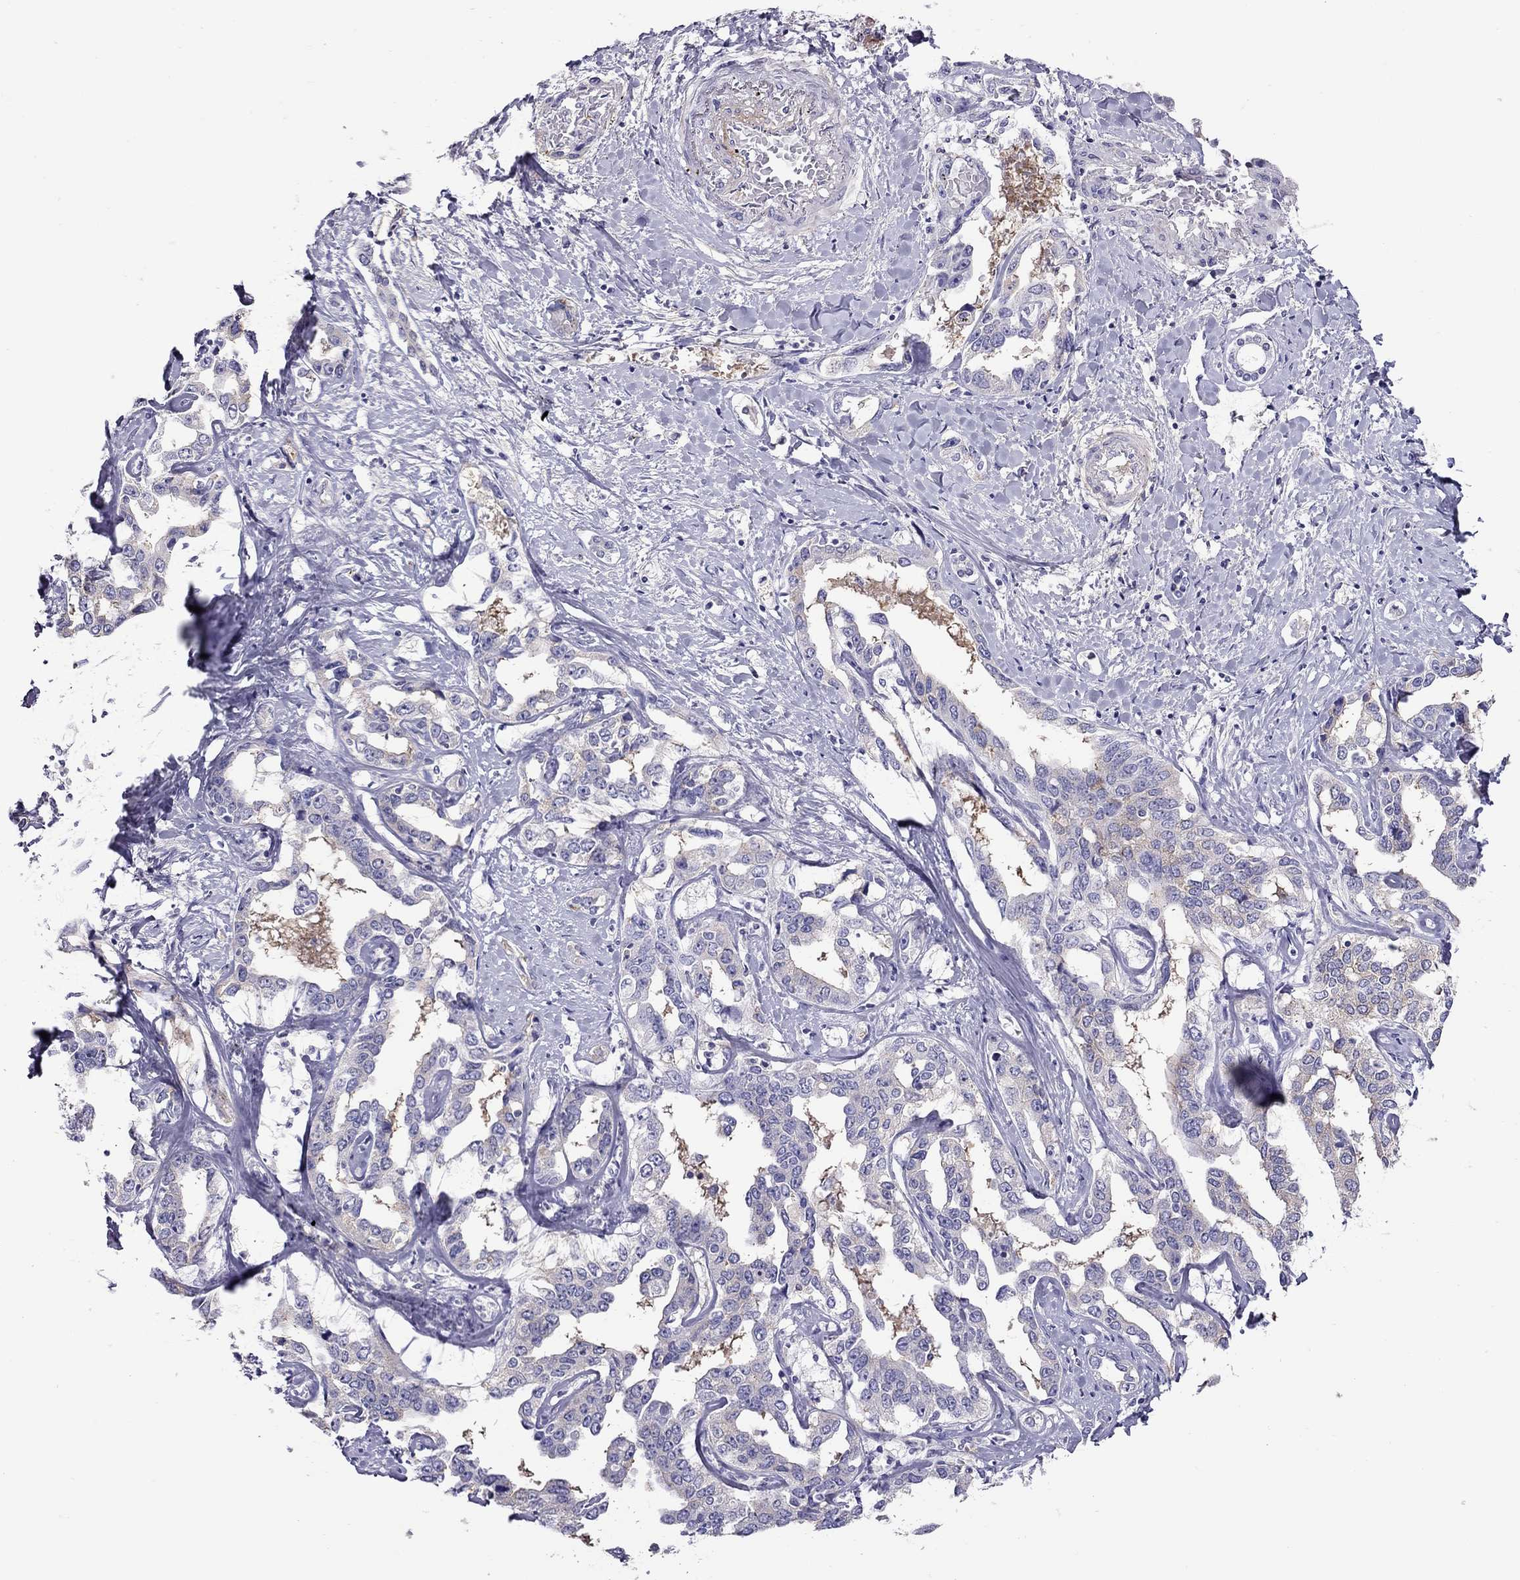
{"staining": {"intensity": "weak", "quantity": "<25%", "location": "cytoplasmic/membranous"}, "tissue": "liver cancer", "cell_type": "Tumor cells", "image_type": "cancer", "snomed": [{"axis": "morphology", "description": "Cholangiocarcinoma"}, {"axis": "topography", "description": "Liver"}], "caption": "Liver cancer was stained to show a protein in brown. There is no significant positivity in tumor cells.", "gene": "ALOX15B", "patient": {"sex": "male", "age": 59}}